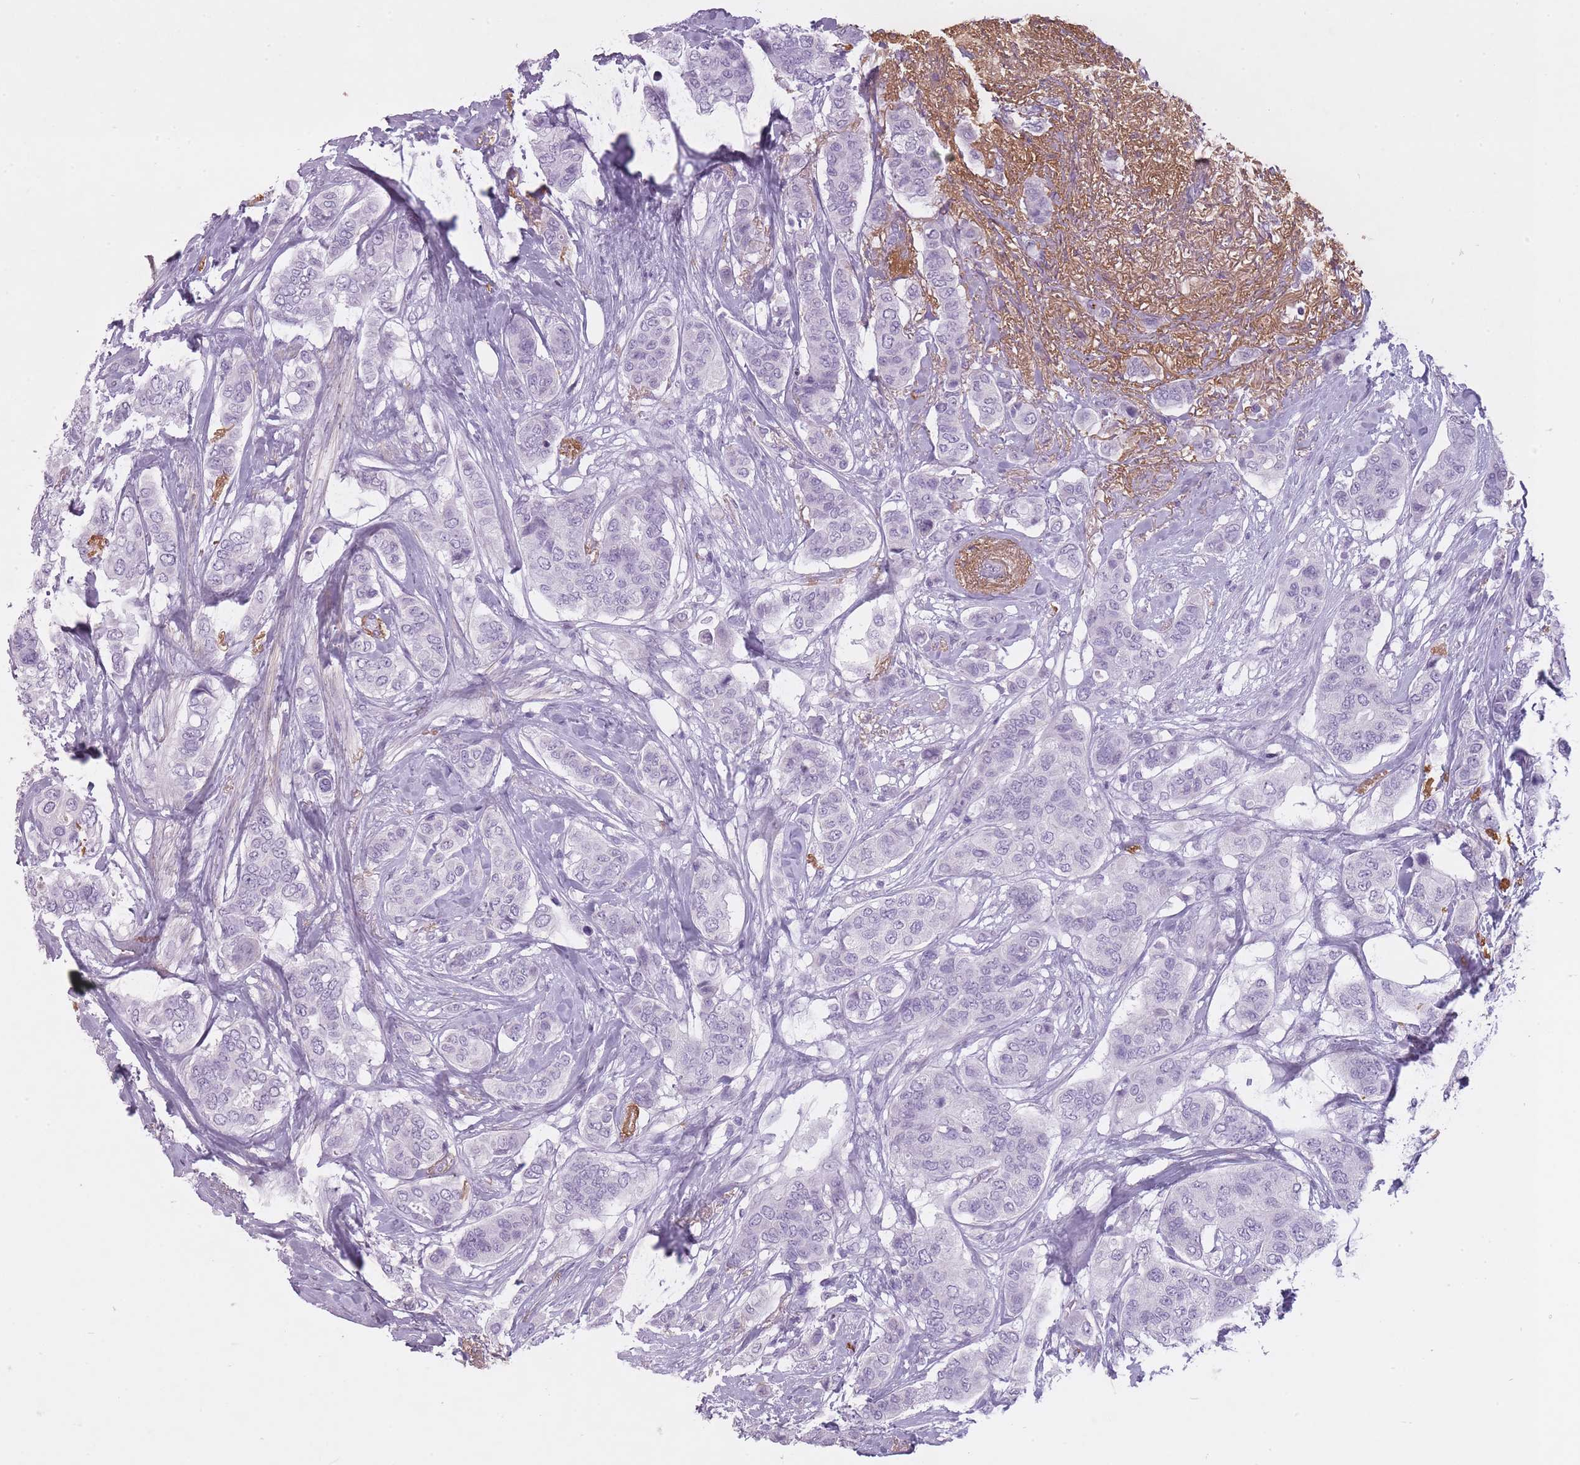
{"staining": {"intensity": "negative", "quantity": "none", "location": "none"}, "tissue": "breast cancer", "cell_type": "Tumor cells", "image_type": "cancer", "snomed": [{"axis": "morphology", "description": "Lobular carcinoma"}, {"axis": "topography", "description": "Breast"}], "caption": "Lobular carcinoma (breast) was stained to show a protein in brown. There is no significant expression in tumor cells. (DAB (3,3'-diaminobenzidine) immunohistochemistry, high magnification).", "gene": "RFX4", "patient": {"sex": "female", "age": 51}}